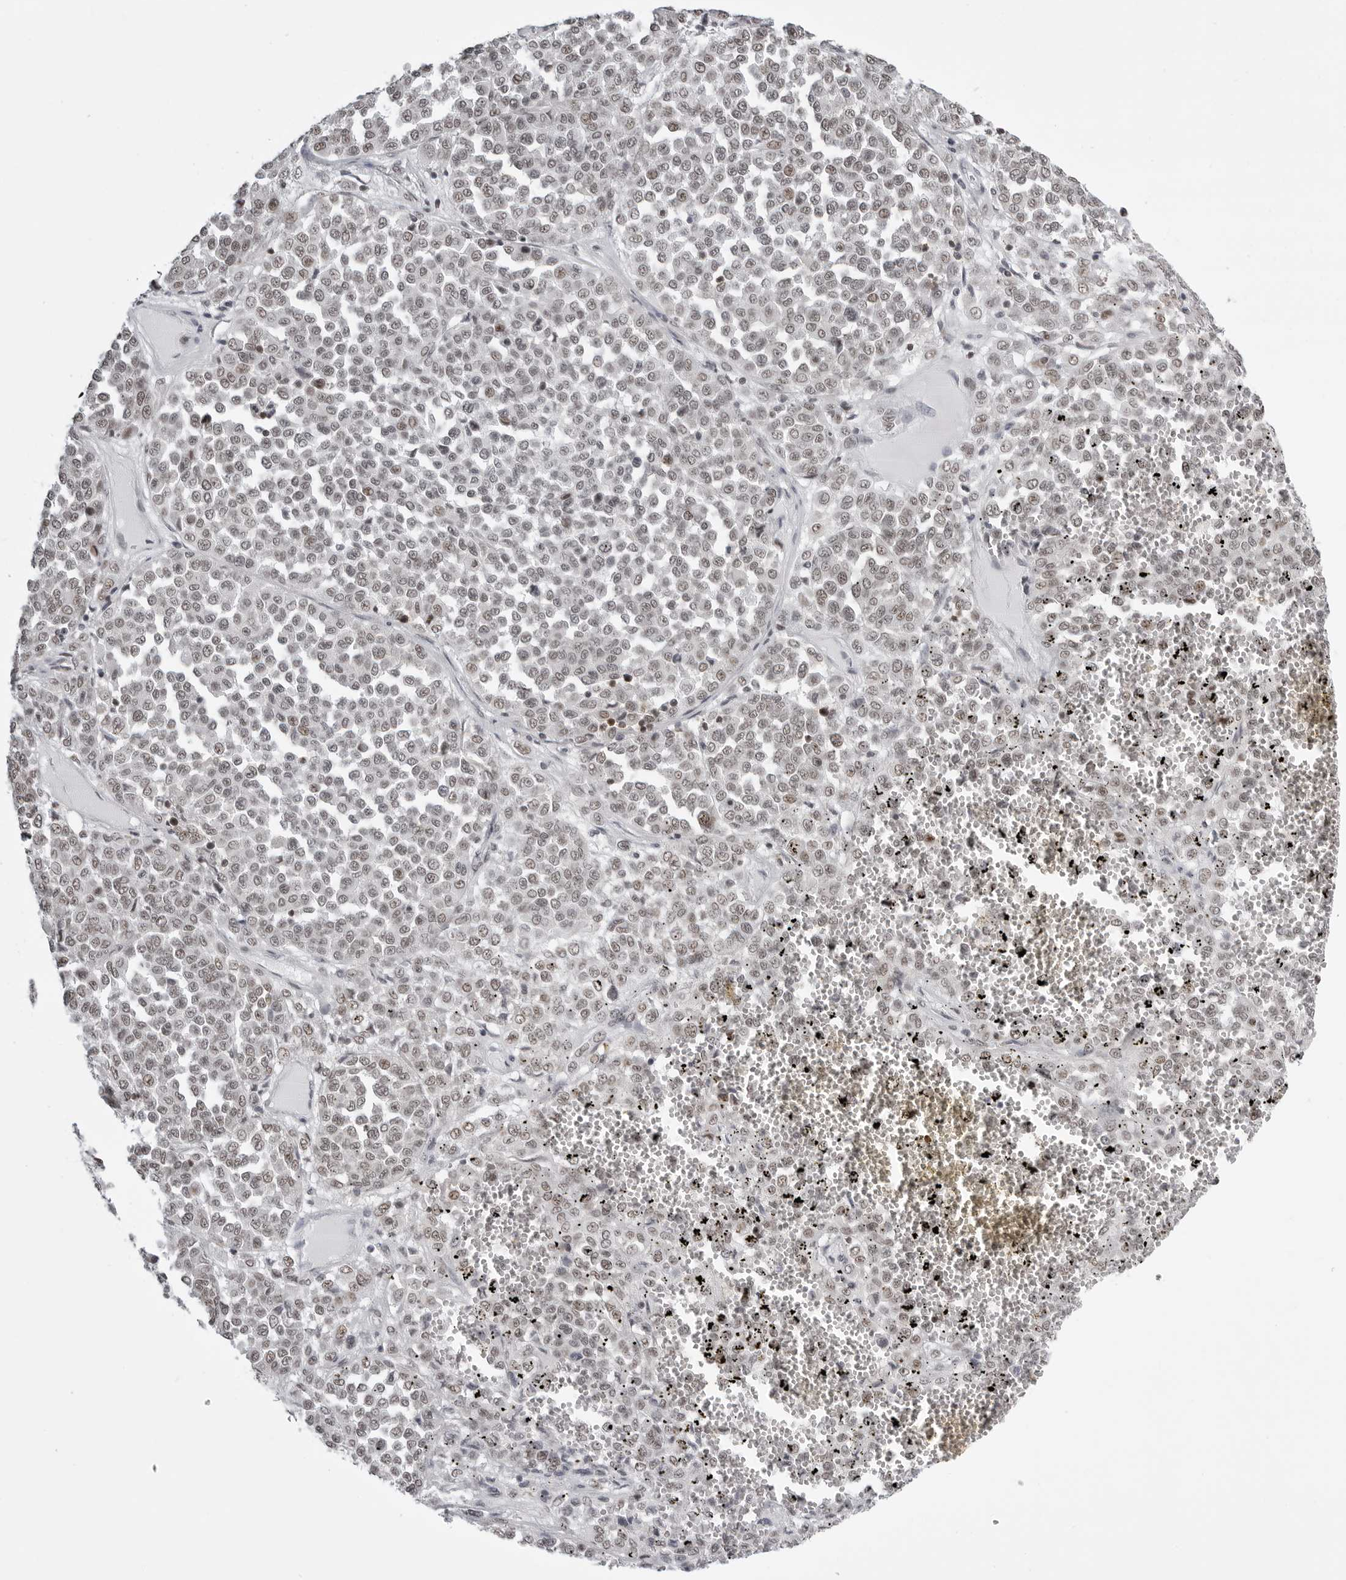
{"staining": {"intensity": "weak", "quantity": "25%-75%", "location": "nuclear"}, "tissue": "melanoma", "cell_type": "Tumor cells", "image_type": "cancer", "snomed": [{"axis": "morphology", "description": "Malignant melanoma, Metastatic site"}, {"axis": "topography", "description": "Pancreas"}], "caption": "The micrograph displays a brown stain indicating the presence of a protein in the nuclear of tumor cells in malignant melanoma (metastatic site).", "gene": "WRAP53", "patient": {"sex": "female", "age": 30}}